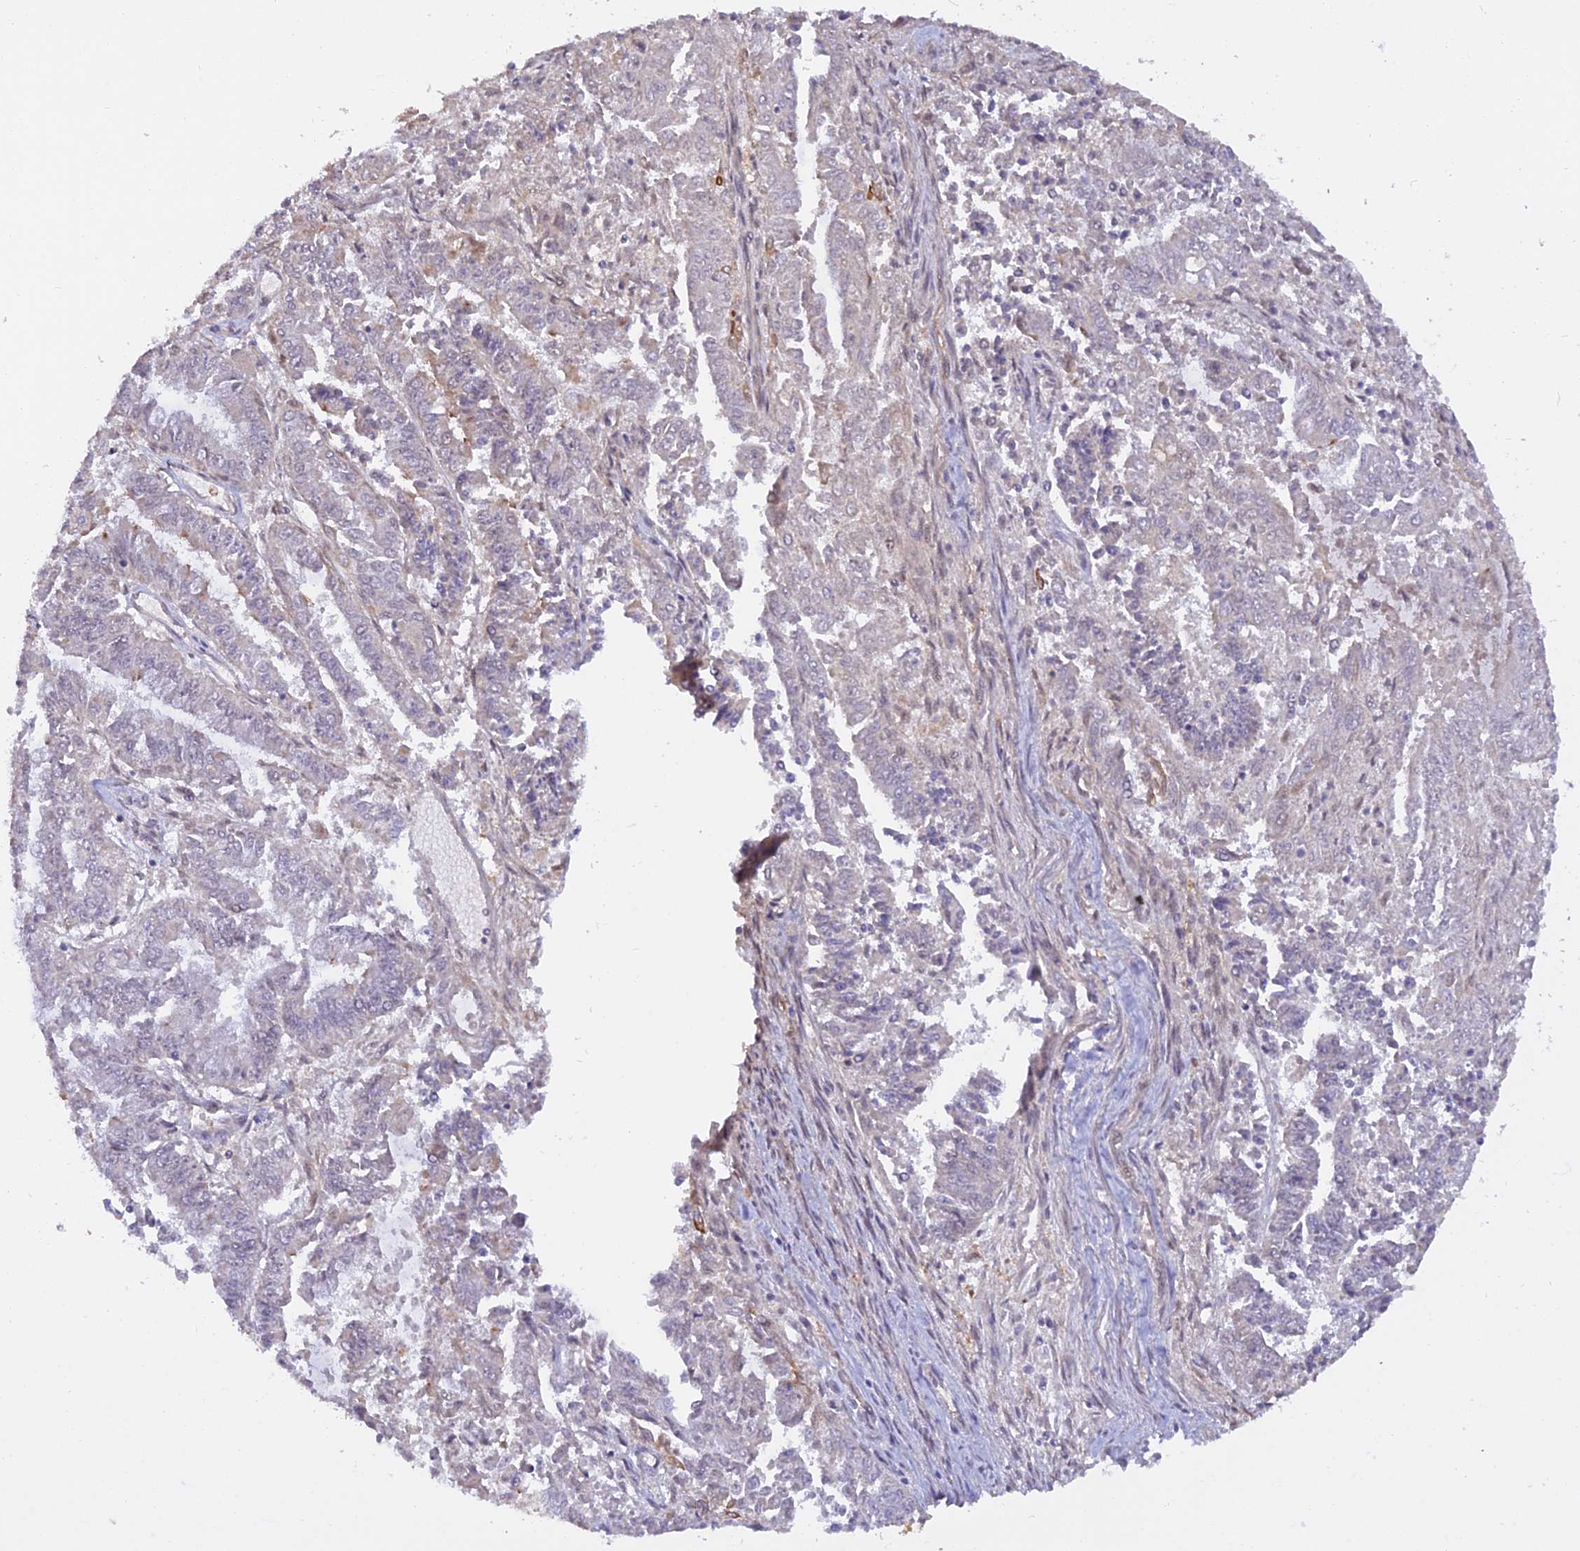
{"staining": {"intensity": "negative", "quantity": "none", "location": "none"}, "tissue": "endometrial cancer", "cell_type": "Tumor cells", "image_type": "cancer", "snomed": [{"axis": "morphology", "description": "Adenocarcinoma, NOS"}, {"axis": "topography", "description": "Endometrium"}], "caption": "Endometrial cancer (adenocarcinoma) was stained to show a protein in brown. There is no significant positivity in tumor cells.", "gene": "MNS1", "patient": {"sex": "female", "age": 73}}